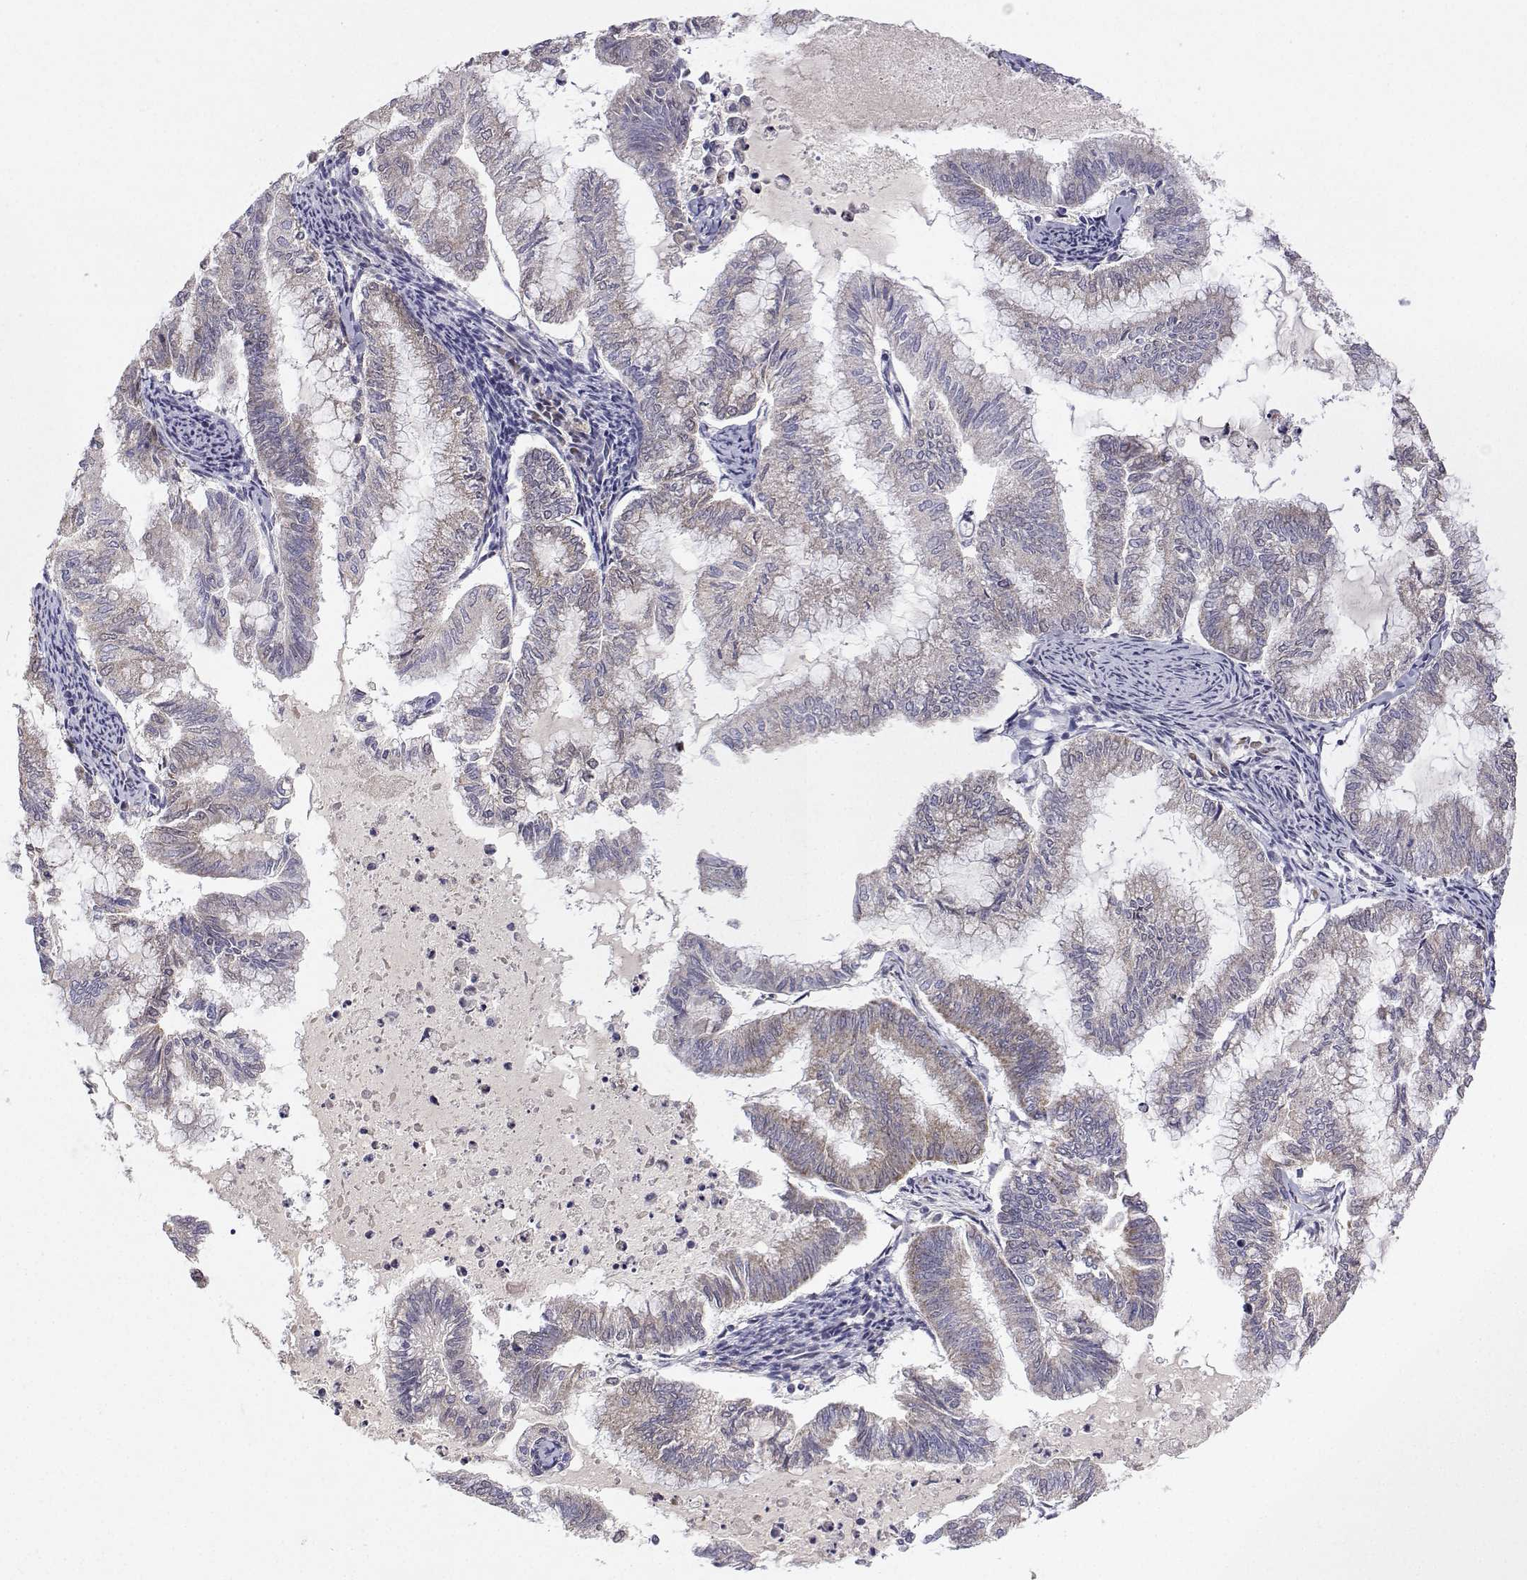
{"staining": {"intensity": "weak", "quantity": "<25%", "location": "cytoplasmic/membranous"}, "tissue": "endometrial cancer", "cell_type": "Tumor cells", "image_type": "cancer", "snomed": [{"axis": "morphology", "description": "Adenocarcinoma, NOS"}, {"axis": "topography", "description": "Endometrium"}], "caption": "Tumor cells are negative for brown protein staining in endometrial adenocarcinoma.", "gene": "MRPL3", "patient": {"sex": "female", "age": 79}}